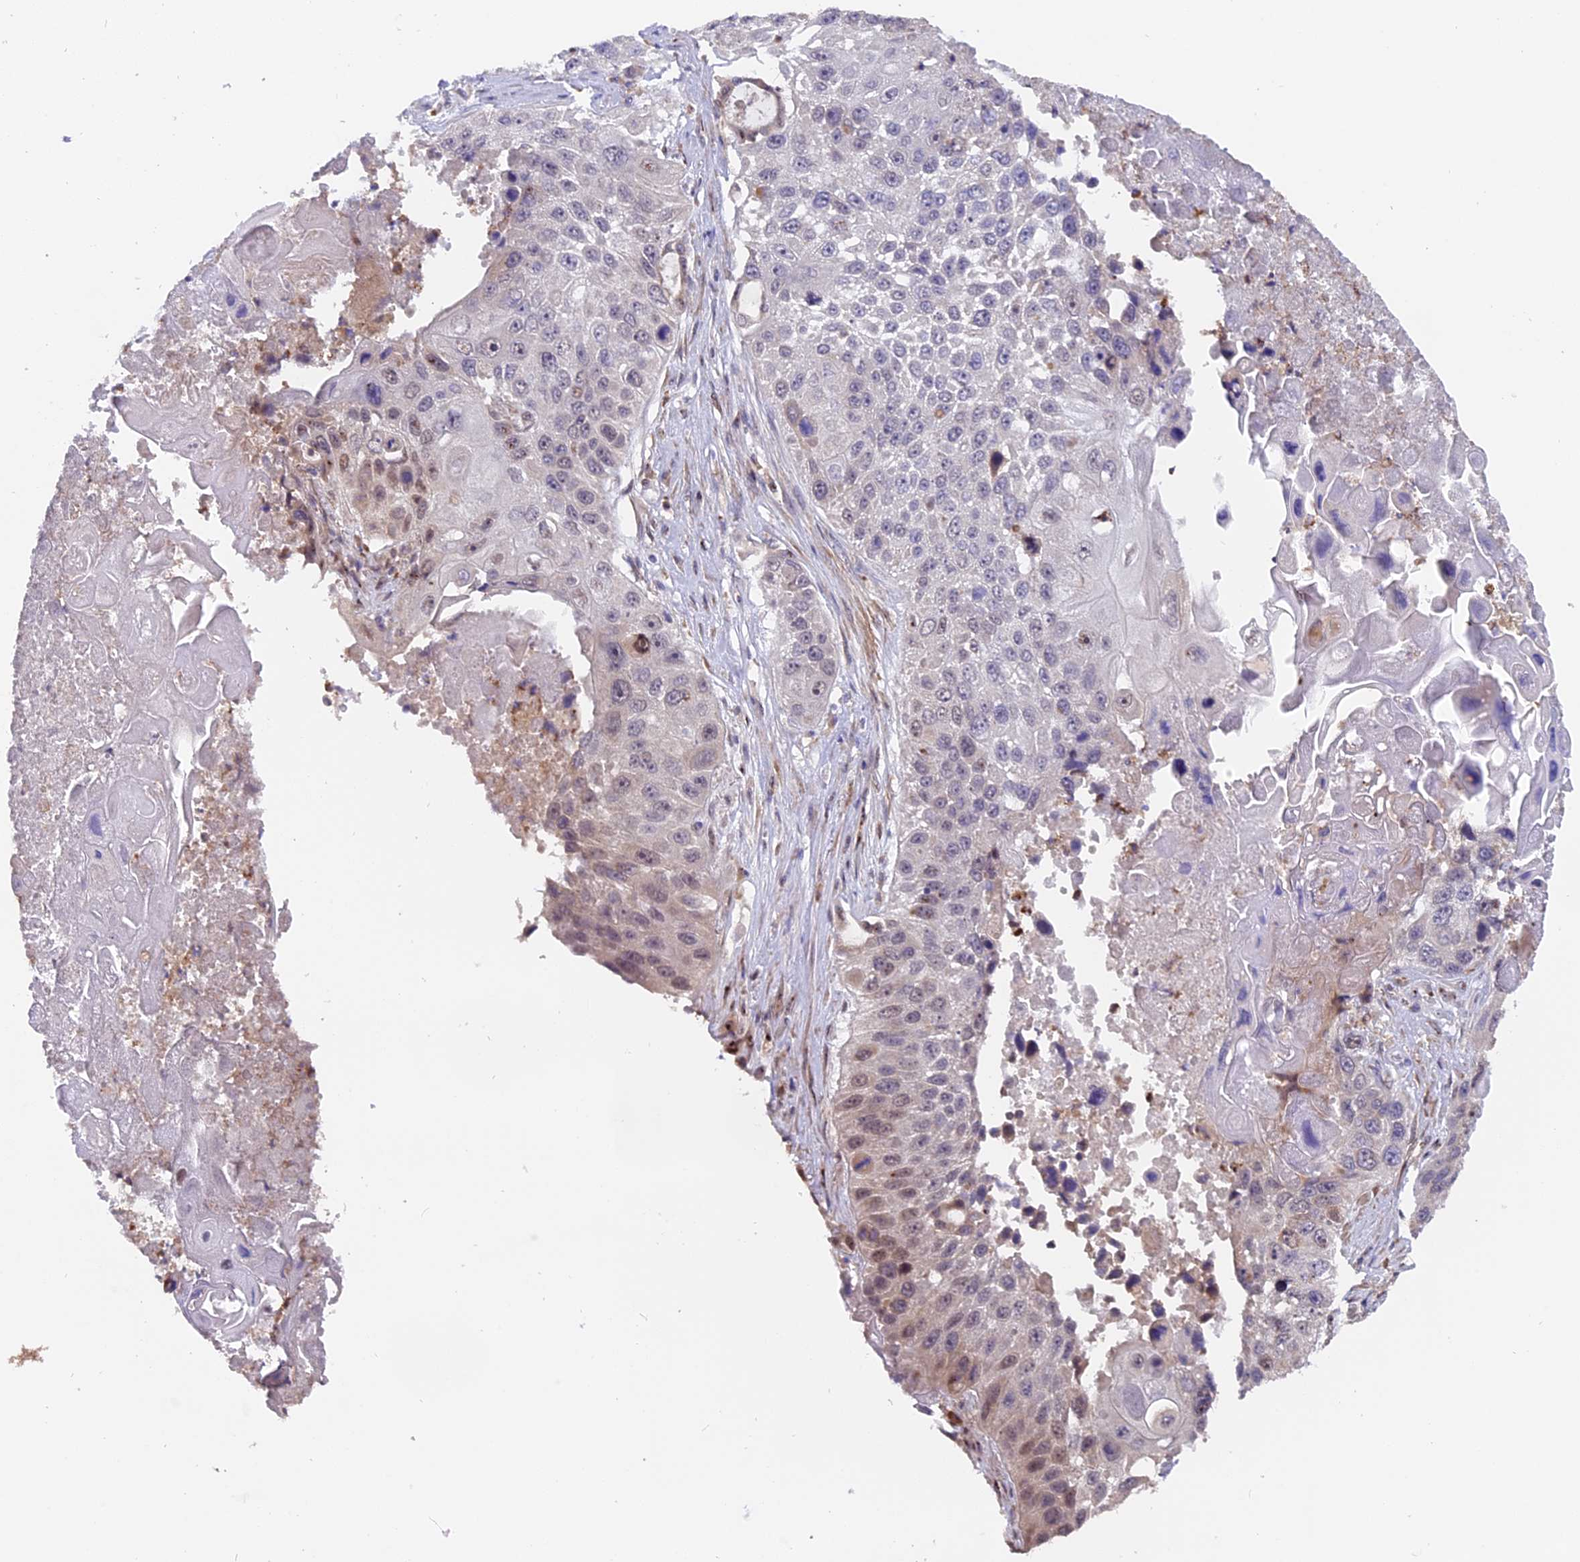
{"staining": {"intensity": "weak", "quantity": "<25%", "location": "nuclear"}, "tissue": "lung cancer", "cell_type": "Tumor cells", "image_type": "cancer", "snomed": [{"axis": "morphology", "description": "Squamous cell carcinoma, NOS"}, {"axis": "topography", "description": "Lung"}], "caption": "Immunohistochemical staining of lung squamous cell carcinoma reveals no significant positivity in tumor cells.", "gene": "FAM118B", "patient": {"sex": "male", "age": 61}}